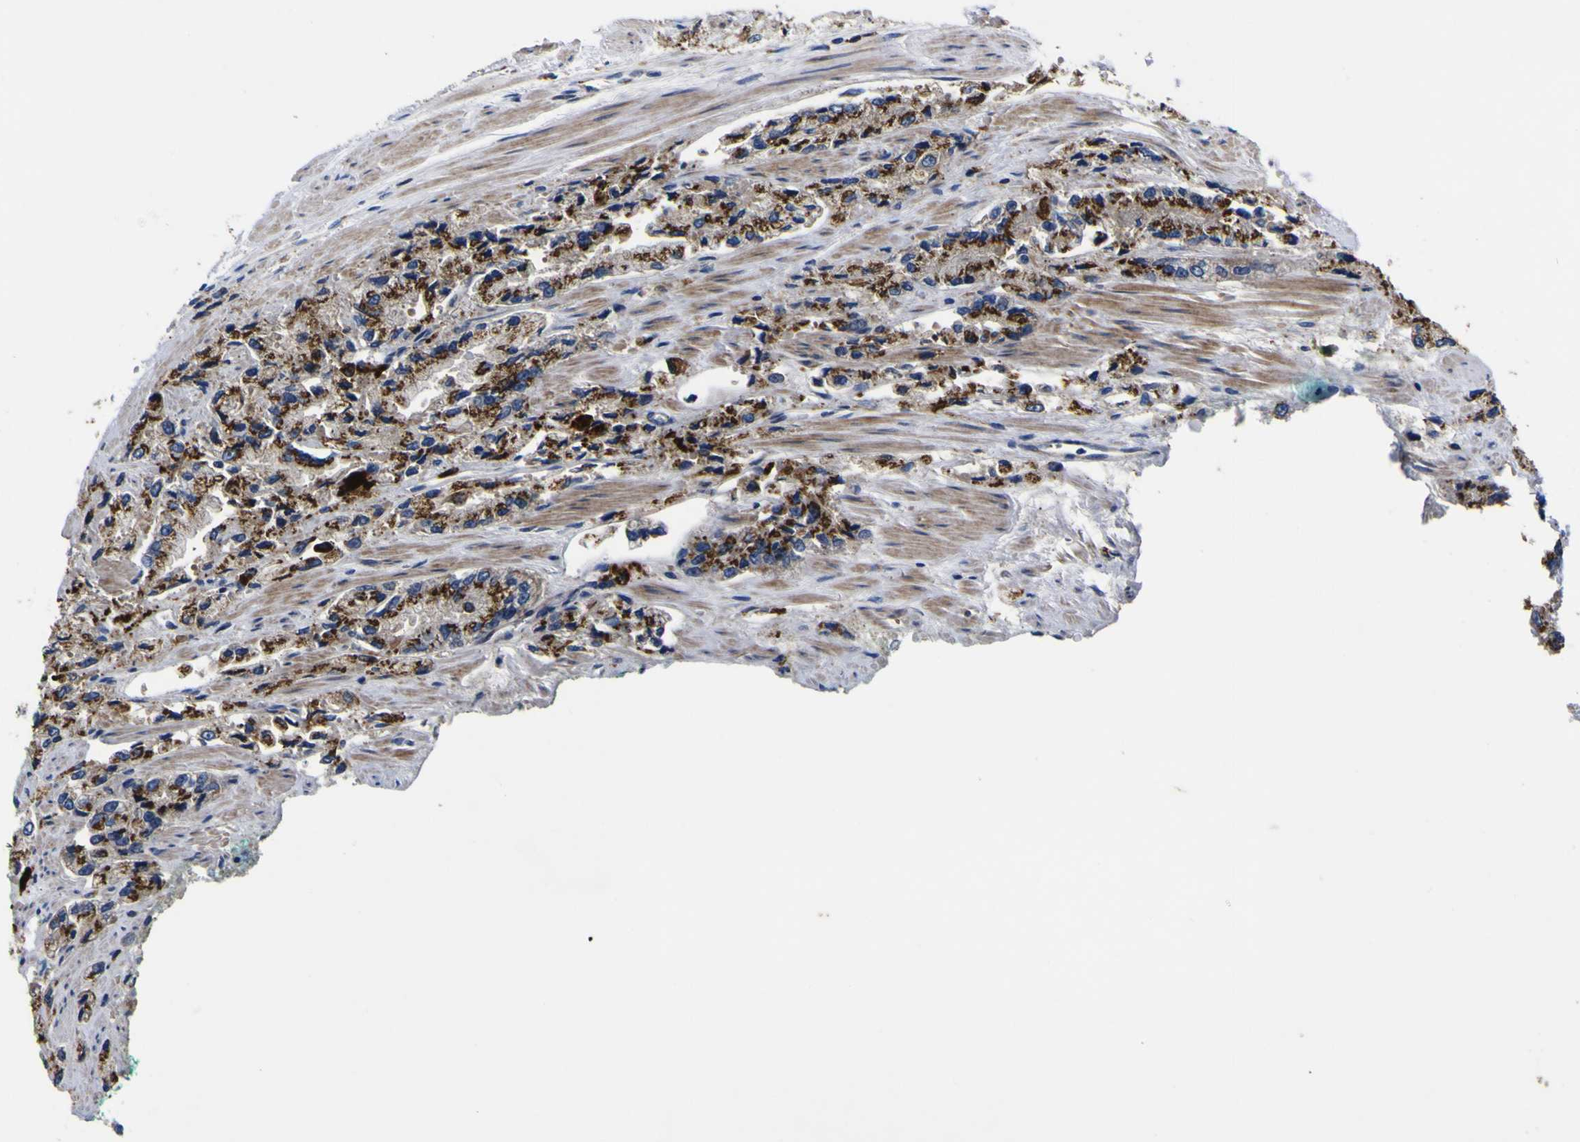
{"staining": {"intensity": "strong", "quantity": ">75%", "location": "cytoplasmic/membranous"}, "tissue": "prostate cancer", "cell_type": "Tumor cells", "image_type": "cancer", "snomed": [{"axis": "morphology", "description": "Adenocarcinoma, High grade"}, {"axis": "topography", "description": "Prostate"}], "caption": "Tumor cells demonstrate high levels of strong cytoplasmic/membranous positivity in about >75% of cells in prostate cancer. The staining was performed using DAB (3,3'-diaminobenzidine) to visualize the protein expression in brown, while the nuclei were stained in blue with hematoxylin (Magnification: 20x).", "gene": "COA1", "patient": {"sex": "male", "age": 58}}